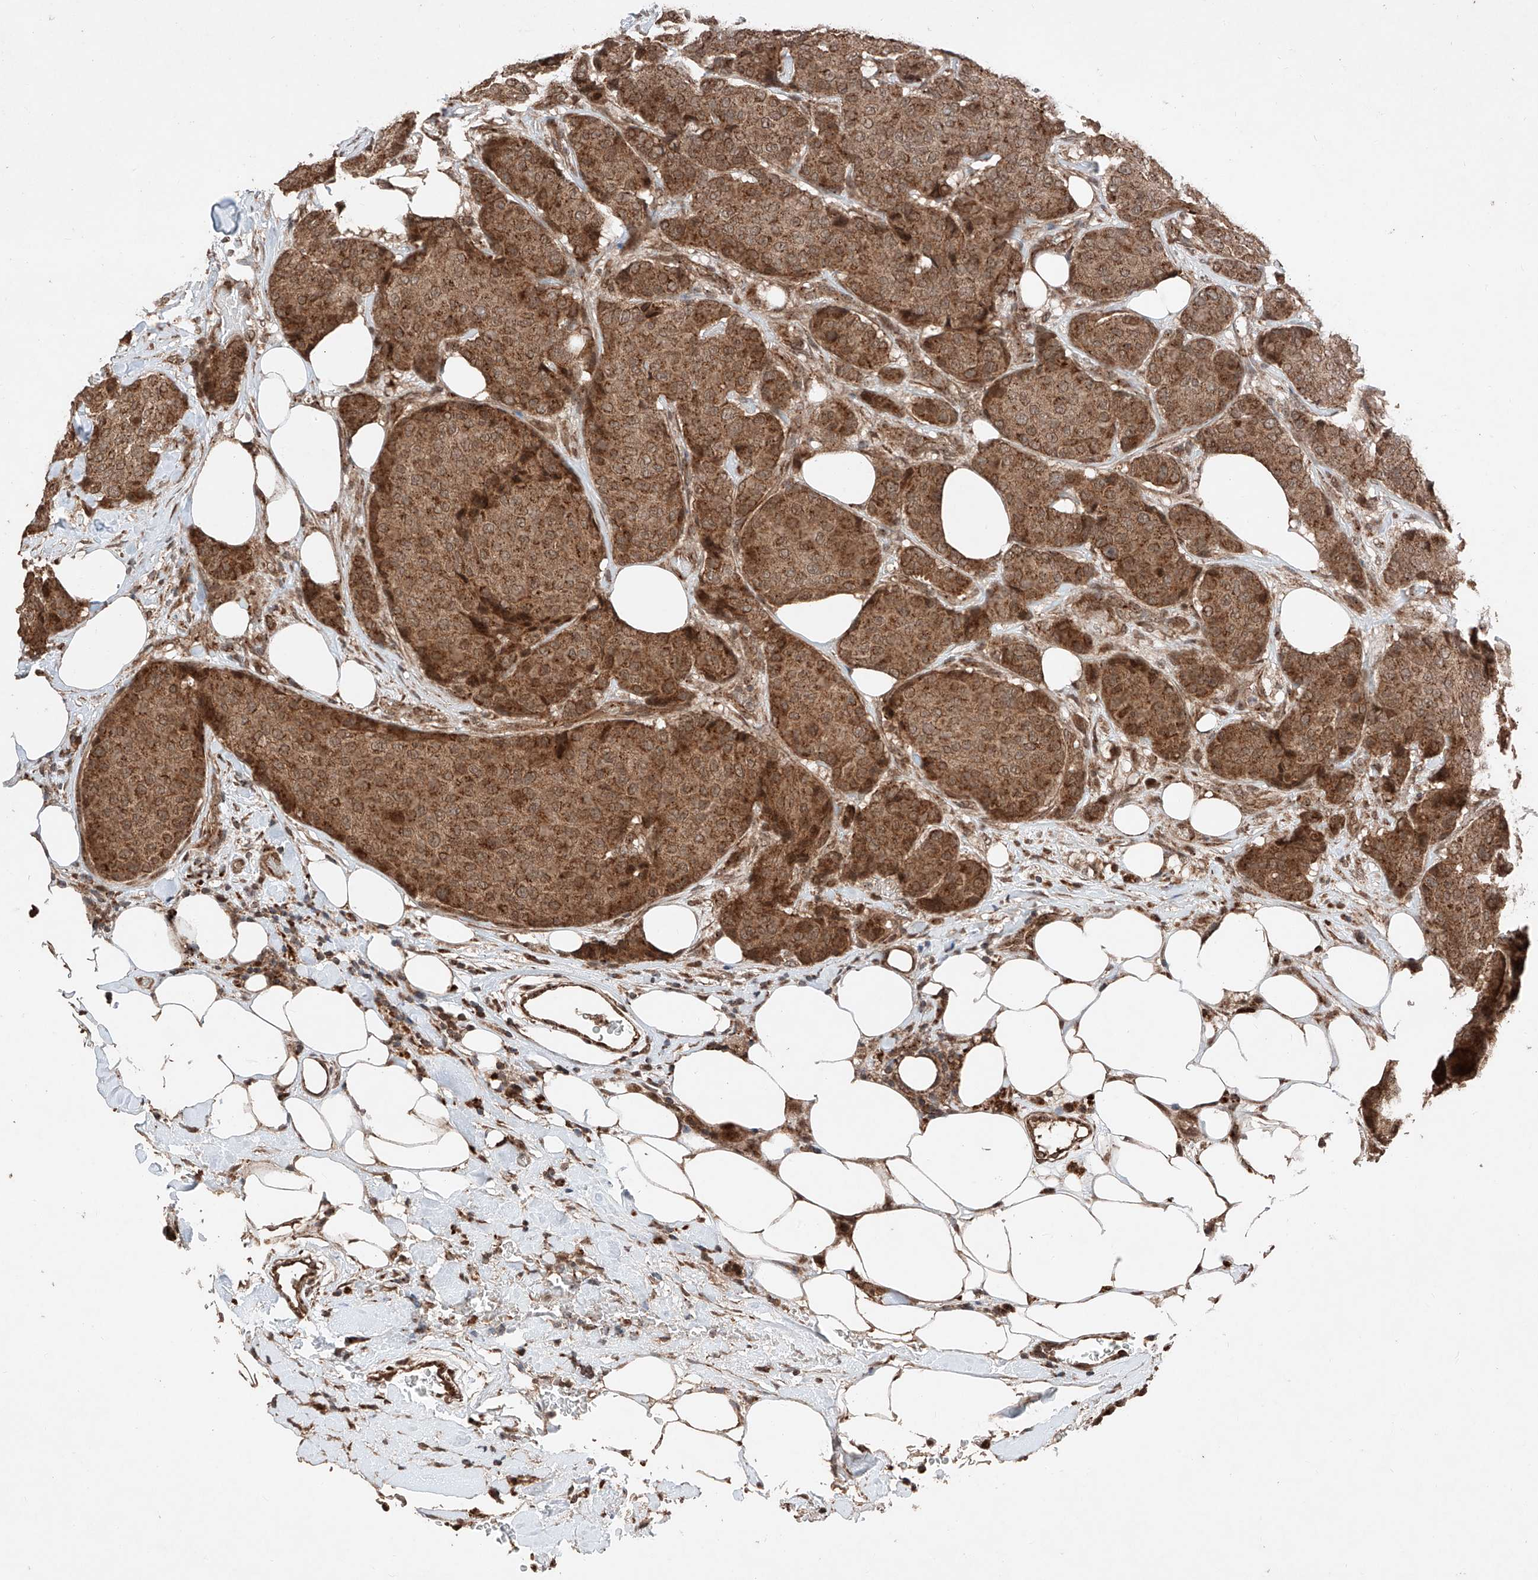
{"staining": {"intensity": "moderate", "quantity": ">75%", "location": "cytoplasmic/membranous"}, "tissue": "breast cancer", "cell_type": "Tumor cells", "image_type": "cancer", "snomed": [{"axis": "morphology", "description": "Duct carcinoma"}, {"axis": "topography", "description": "Breast"}], "caption": "This is a micrograph of IHC staining of breast cancer (intraductal carcinoma), which shows moderate expression in the cytoplasmic/membranous of tumor cells.", "gene": "ZSCAN29", "patient": {"sex": "female", "age": 75}}